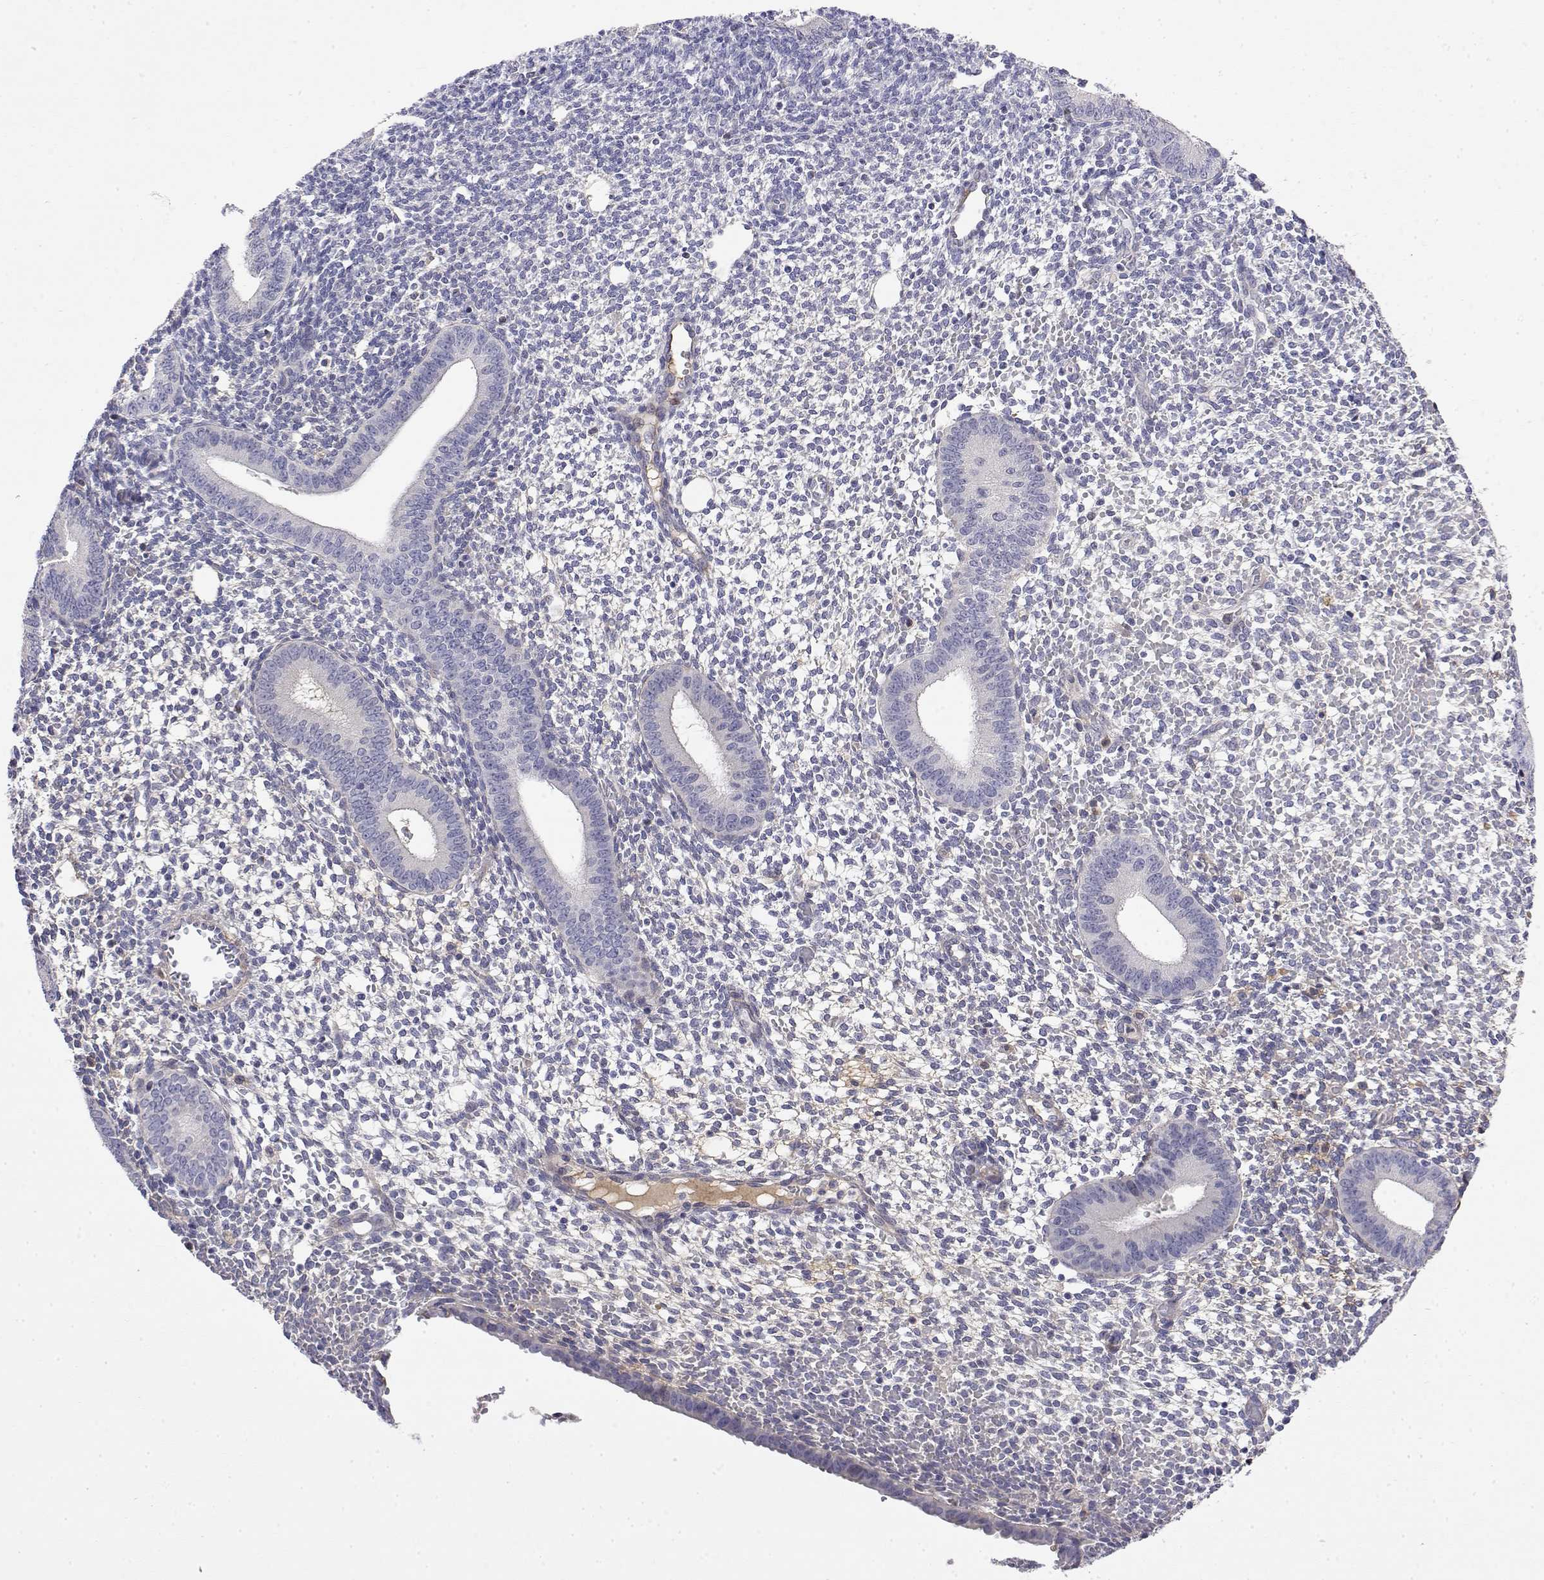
{"staining": {"intensity": "negative", "quantity": "none", "location": "none"}, "tissue": "endometrium", "cell_type": "Cells in endometrial stroma", "image_type": "normal", "snomed": [{"axis": "morphology", "description": "Normal tissue, NOS"}, {"axis": "topography", "description": "Endometrium"}], "caption": "Immunohistochemistry image of unremarkable endometrium stained for a protein (brown), which exhibits no positivity in cells in endometrial stroma. (Immunohistochemistry (ihc), brightfield microscopy, high magnification).", "gene": "GGACT", "patient": {"sex": "female", "age": 40}}